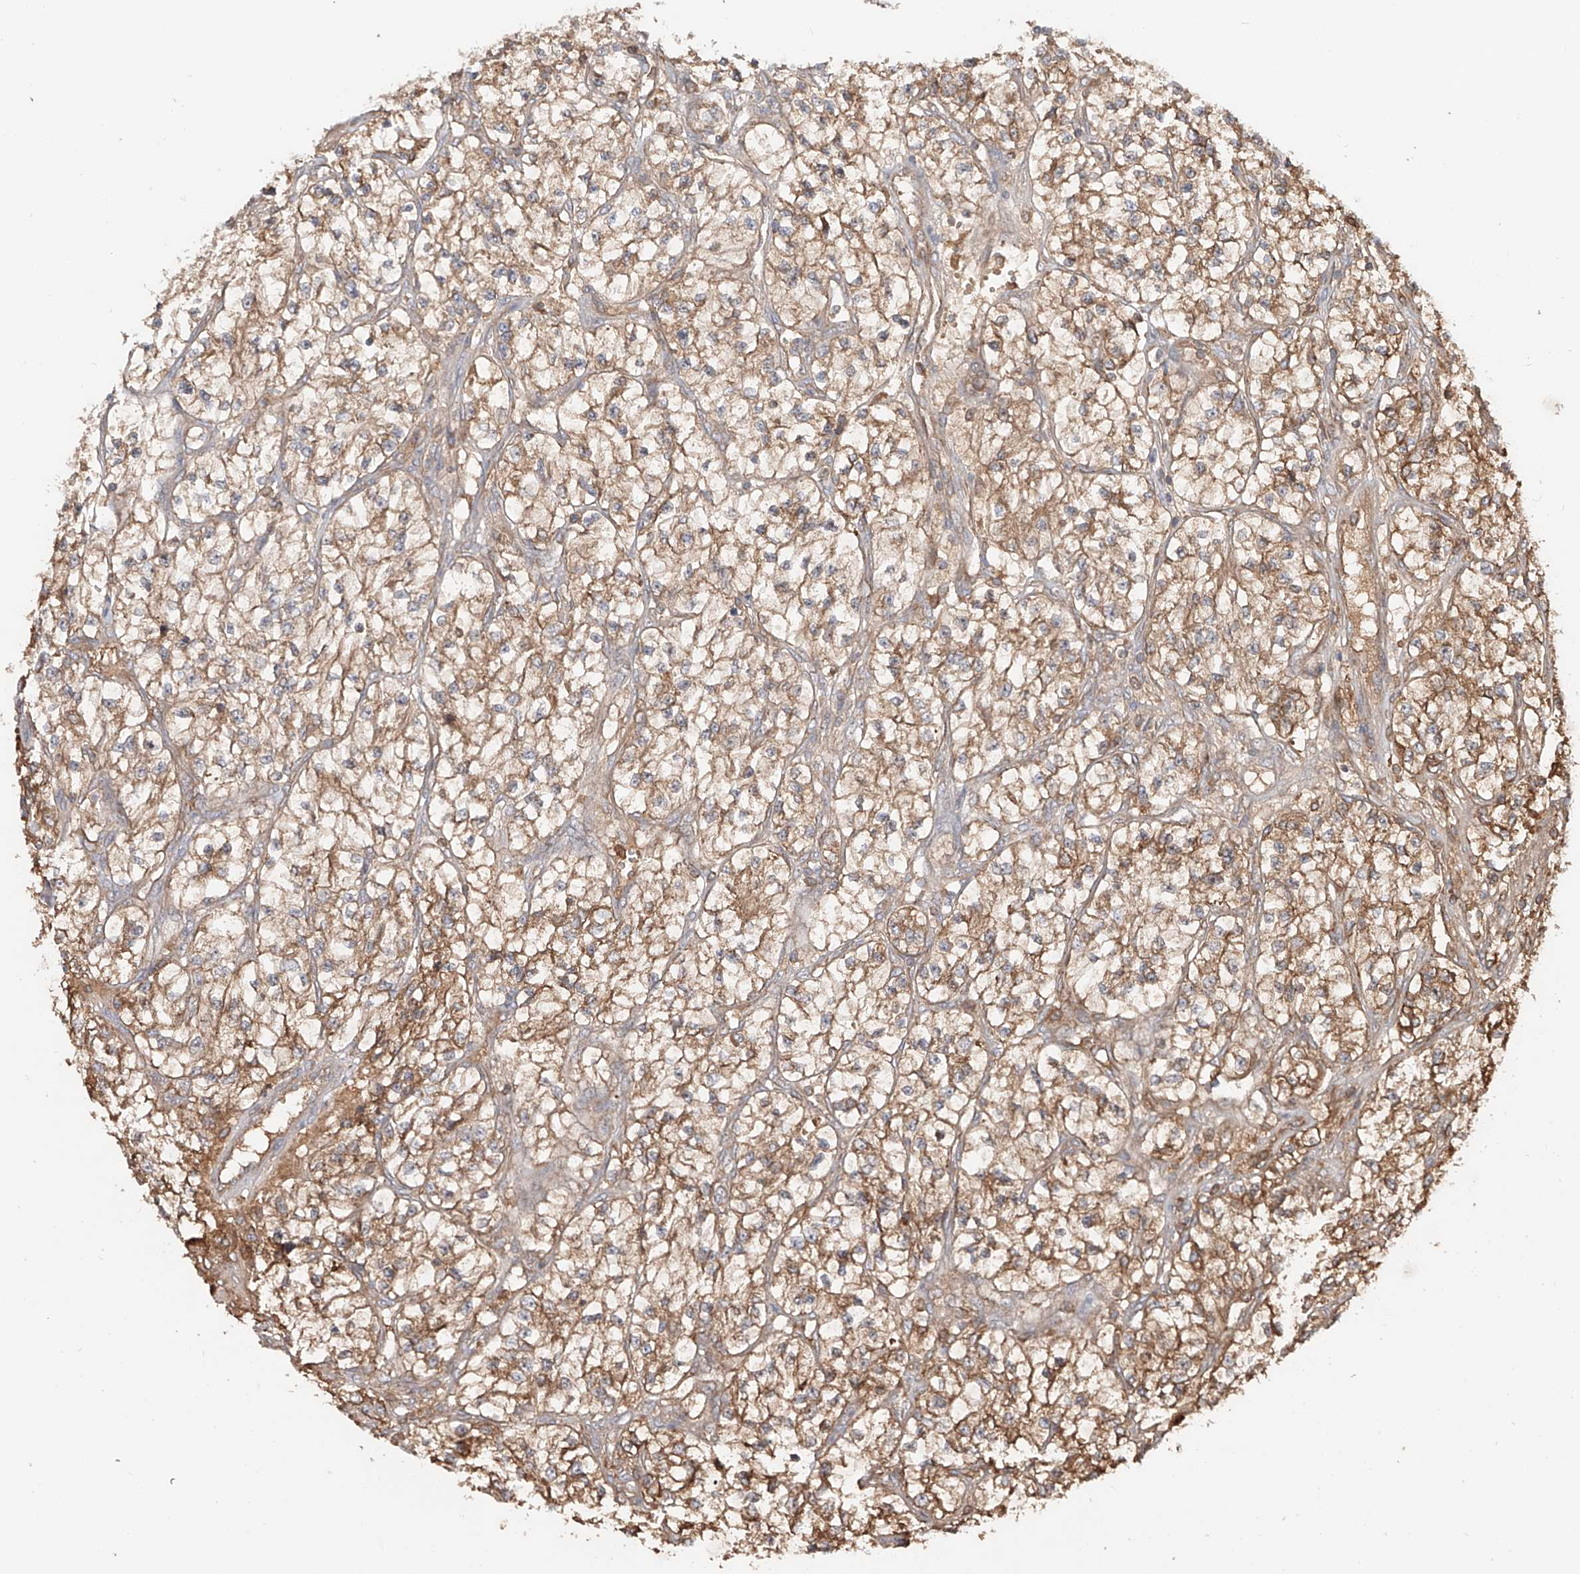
{"staining": {"intensity": "moderate", "quantity": ">75%", "location": "cytoplasmic/membranous"}, "tissue": "renal cancer", "cell_type": "Tumor cells", "image_type": "cancer", "snomed": [{"axis": "morphology", "description": "Adenocarcinoma, NOS"}, {"axis": "topography", "description": "Kidney"}], "caption": "This image demonstrates immunohistochemistry staining of renal adenocarcinoma, with medium moderate cytoplasmic/membranous expression in approximately >75% of tumor cells.", "gene": "ERO1A", "patient": {"sex": "female", "age": 57}}